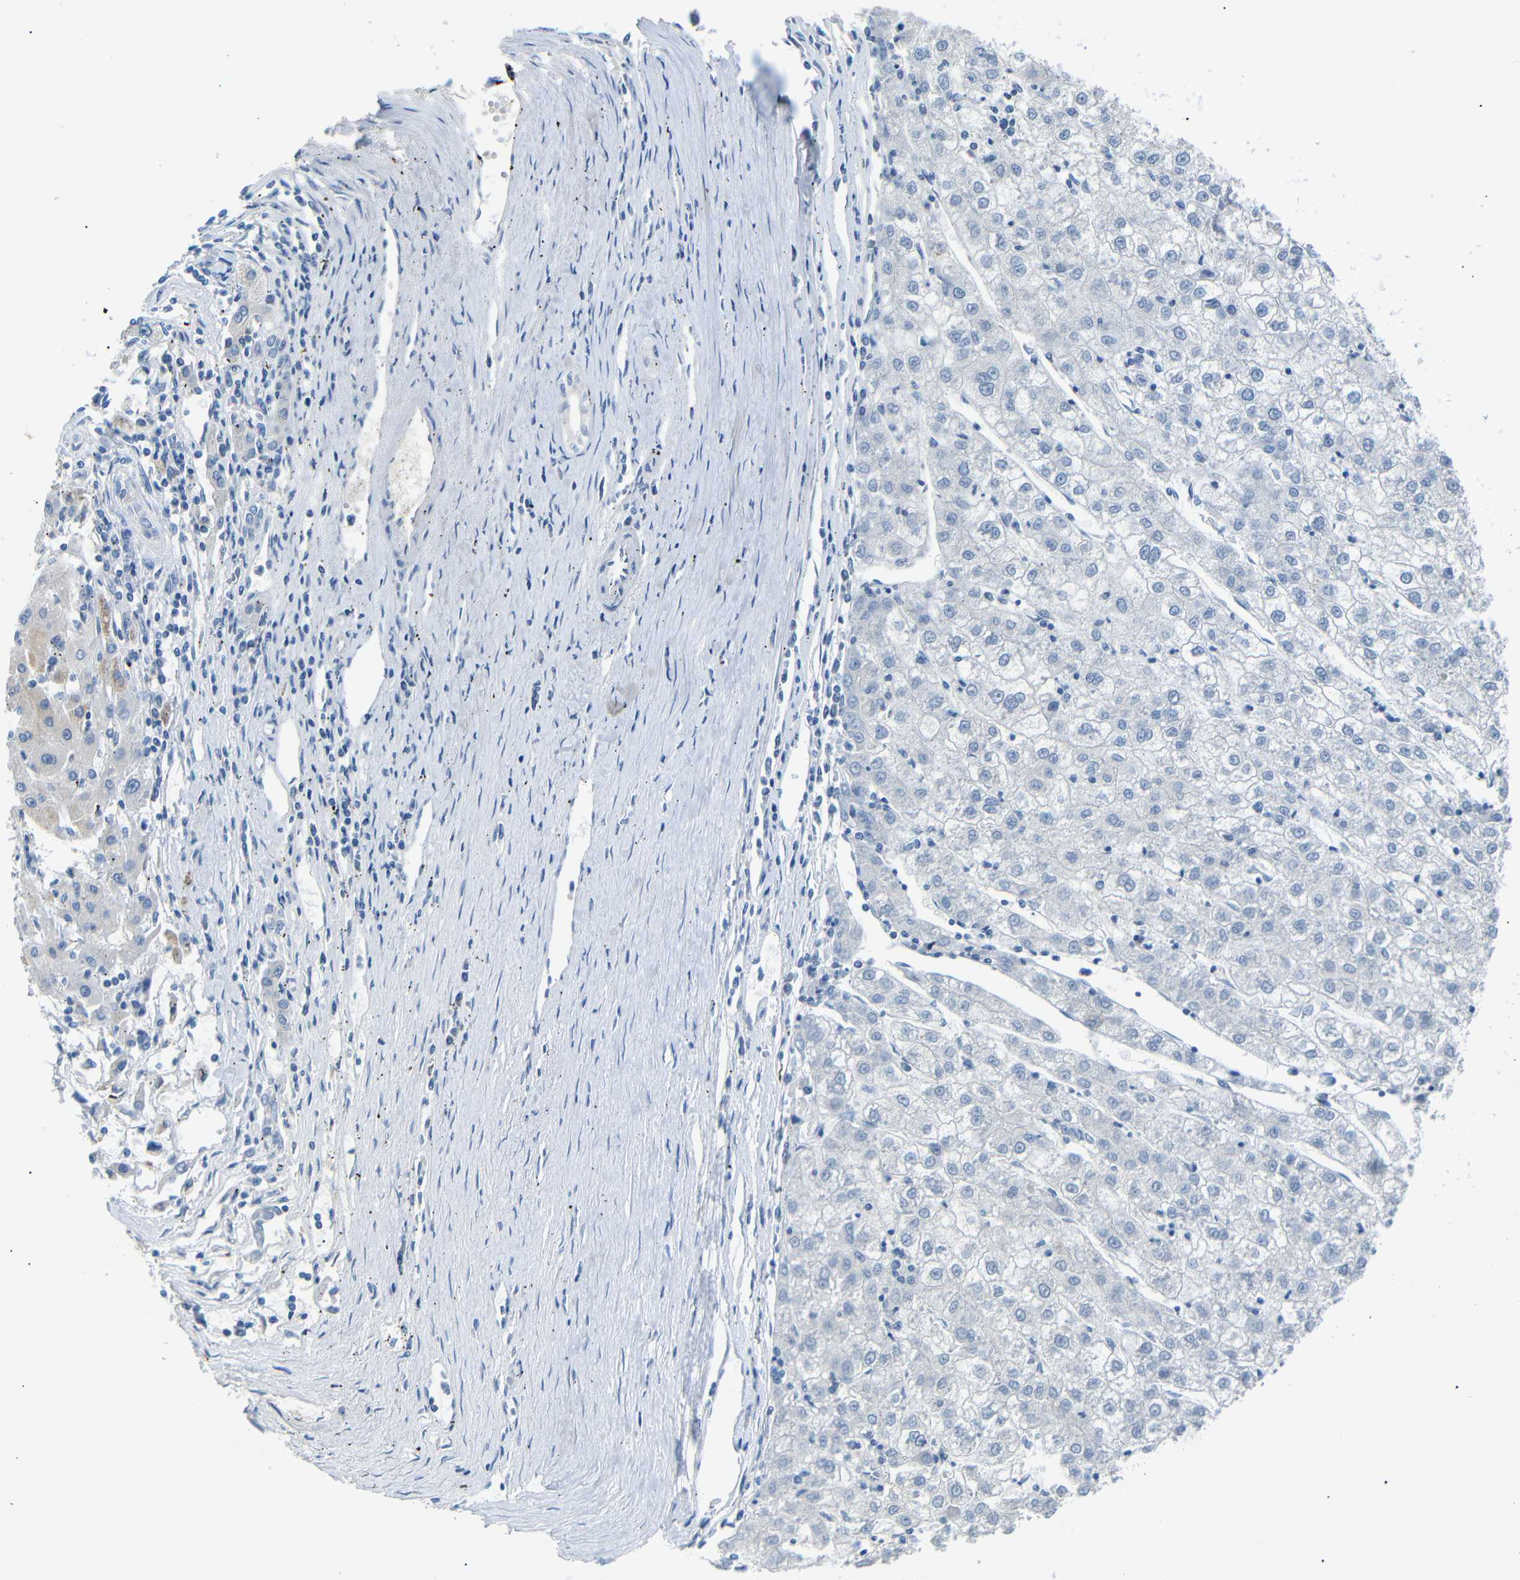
{"staining": {"intensity": "negative", "quantity": "none", "location": "none"}, "tissue": "liver cancer", "cell_type": "Tumor cells", "image_type": "cancer", "snomed": [{"axis": "morphology", "description": "Carcinoma, Hepatocellular, NOS"}, {"axis": "topography", "description": "Liver"}], "caption": "Immunohistochemistry (IHC) image of neoplastic tissue: liver cancer (hepatocellular carcinoma) stained with DAB (3,3'-diaminobenzidine) displays no significant protein positivity in tumor cells. (Stains: DAB IHC with hematoxylin counter stain, Microscopy: brightfield microscopy at high magnification).", "gene": "DCP1A", "patient": {"sex": "male", "age": 72}}